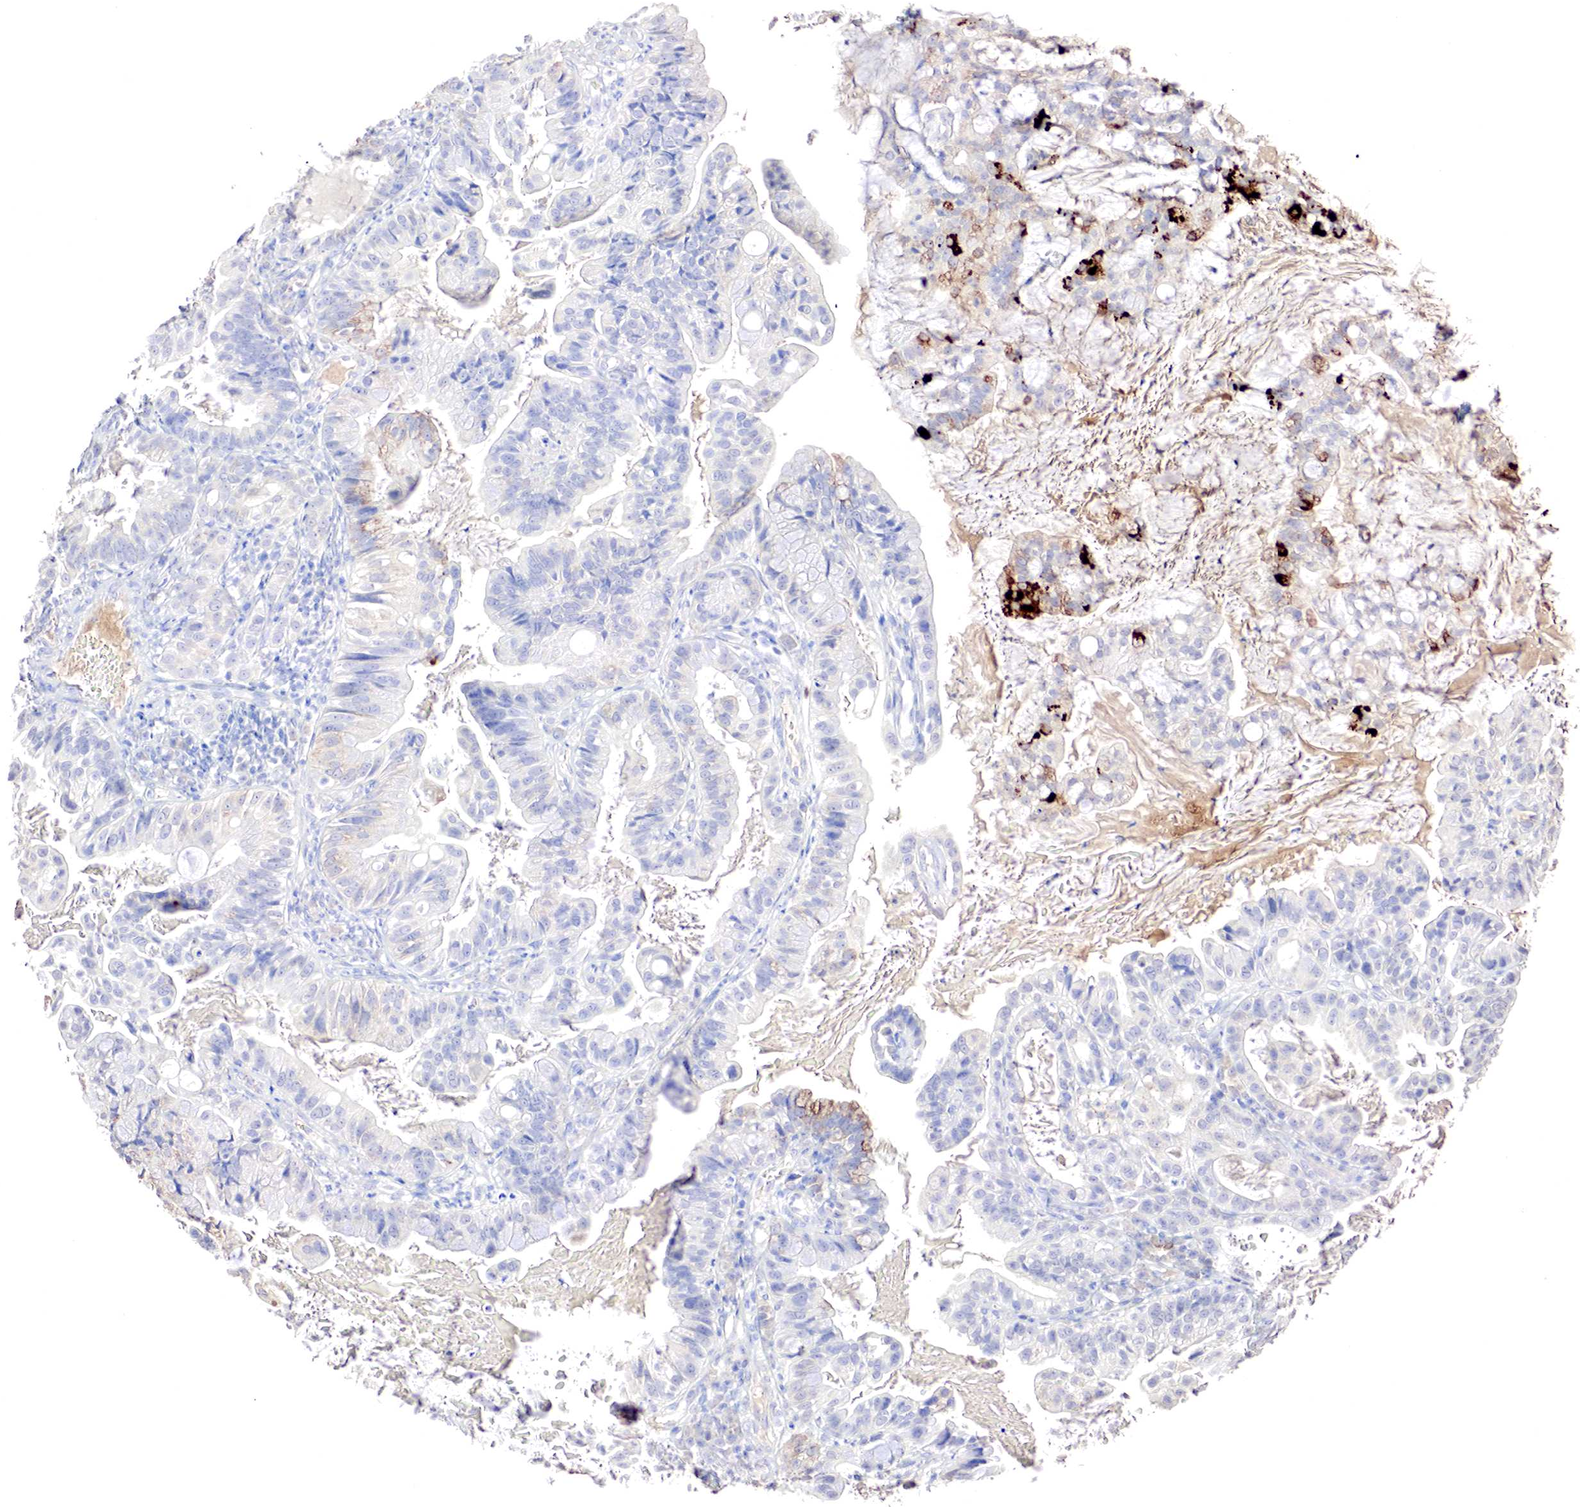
{"staining": {"intensity": "weak", "quantity": "<25%", "location": "cytoplasmic/membranous"}, "tissue": "cervical cancer", "cell_type": "Tumor cells", "image_type": "cancer", "snomed": [{"axis": "morphology", "description": "Adenocarcinoma, NOS"}, {"axis": "topography", "description": "Cervix"}], "caption": "The histopathology image reveals no significant staining in tumor cells of cervical cancer (adenocarcinoma). Nuclei are stained in blue.", "gene": "GATA1", "patient": {"sex": "female", "age": 41}}